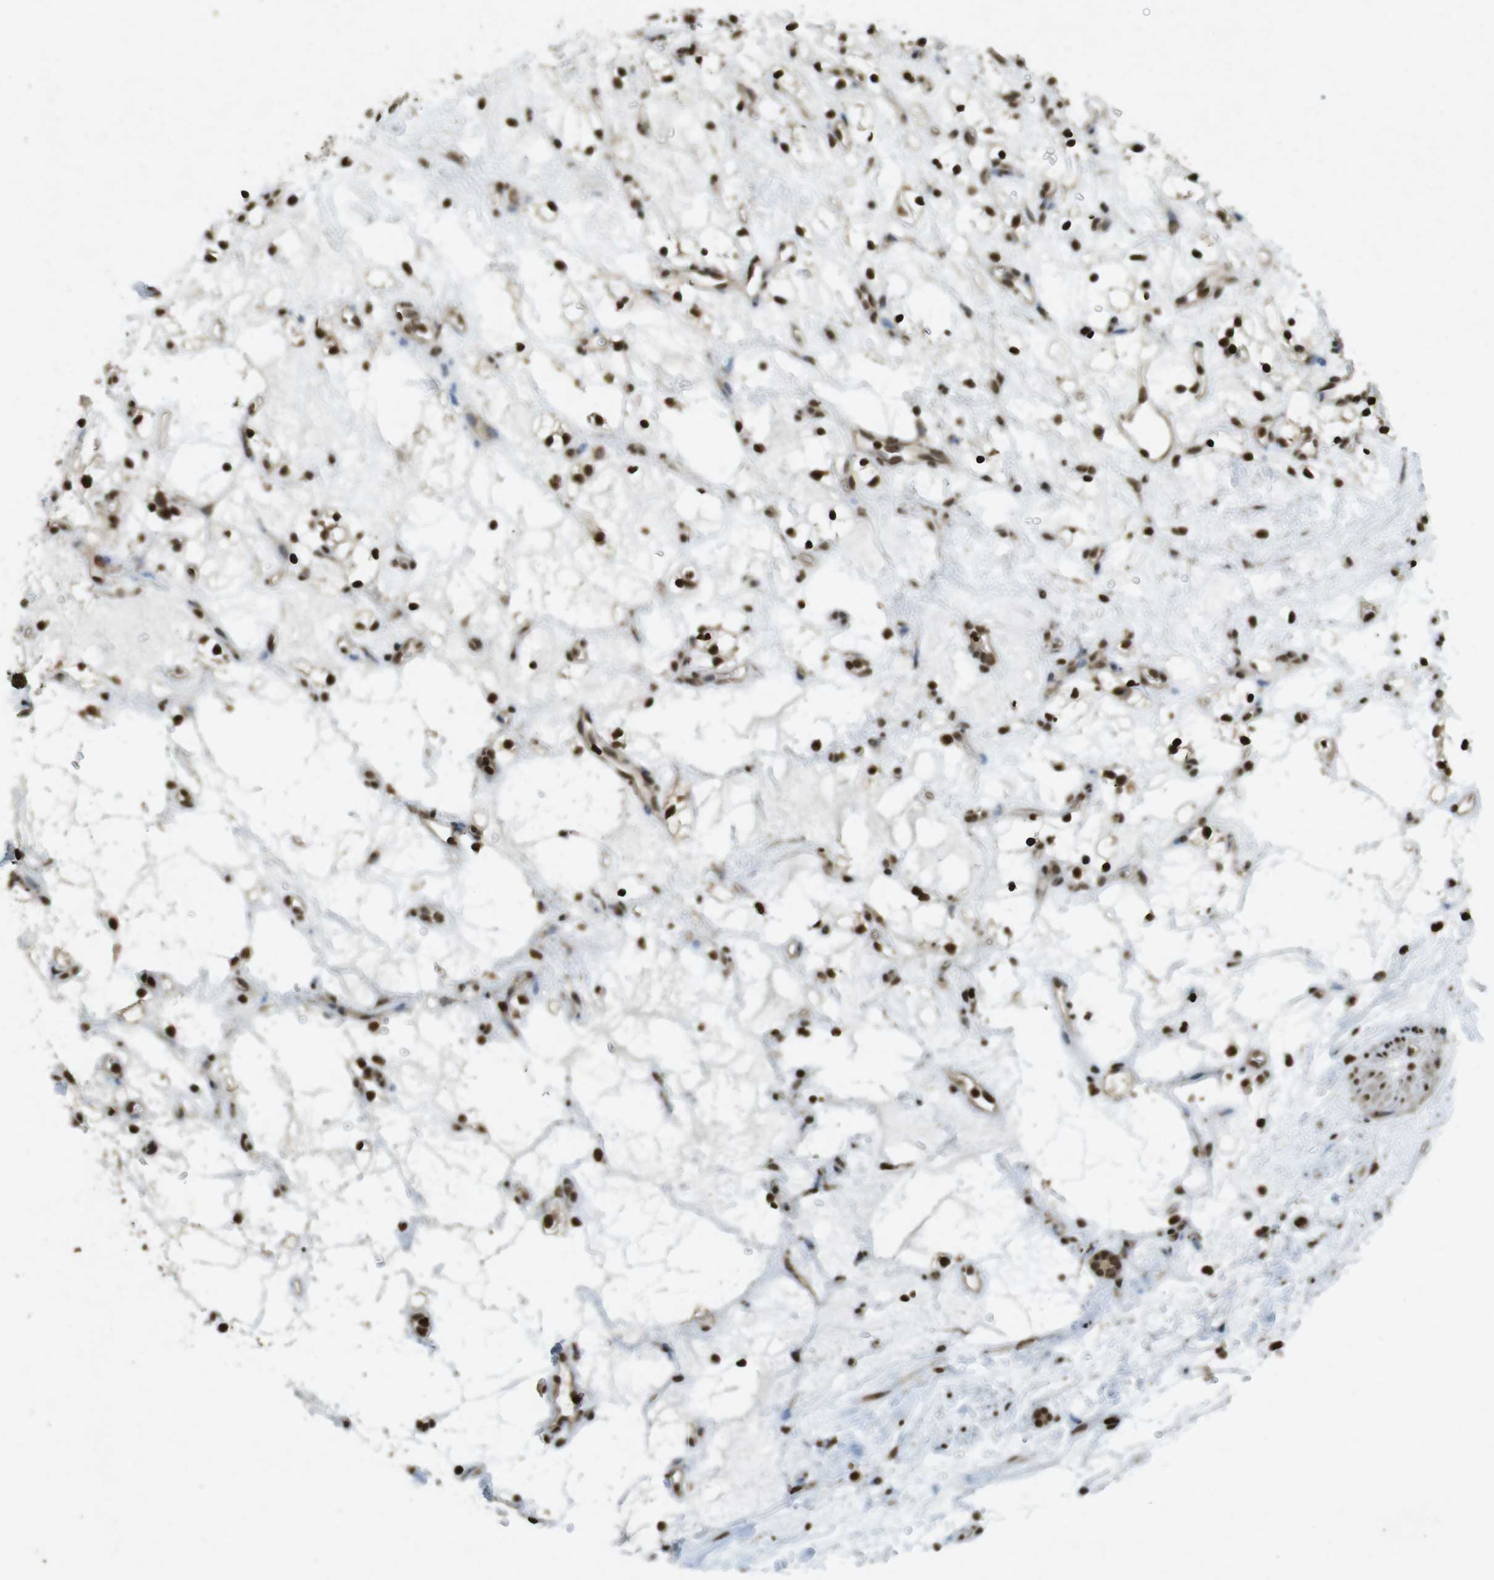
{"staining": {"intensity": "strong", "quantity": ">75%", "location": "nuclear"}, "tissue": "renal cancer", "cell_type": "Tumor cells", "image_type": "cancer", "snomed": [{"axis": "morphology", "description": "Adenocarcinoma, NOS"}, {"axis": "topography", "description": "Kidney"}], "caption": "Renal adenocarcinoma stained with a brown dye shows strong nuclear positive expression in approximately >75% of tumor cells.", "gene": "ORC4", "patient": {"sex": "female", "age": 60}}